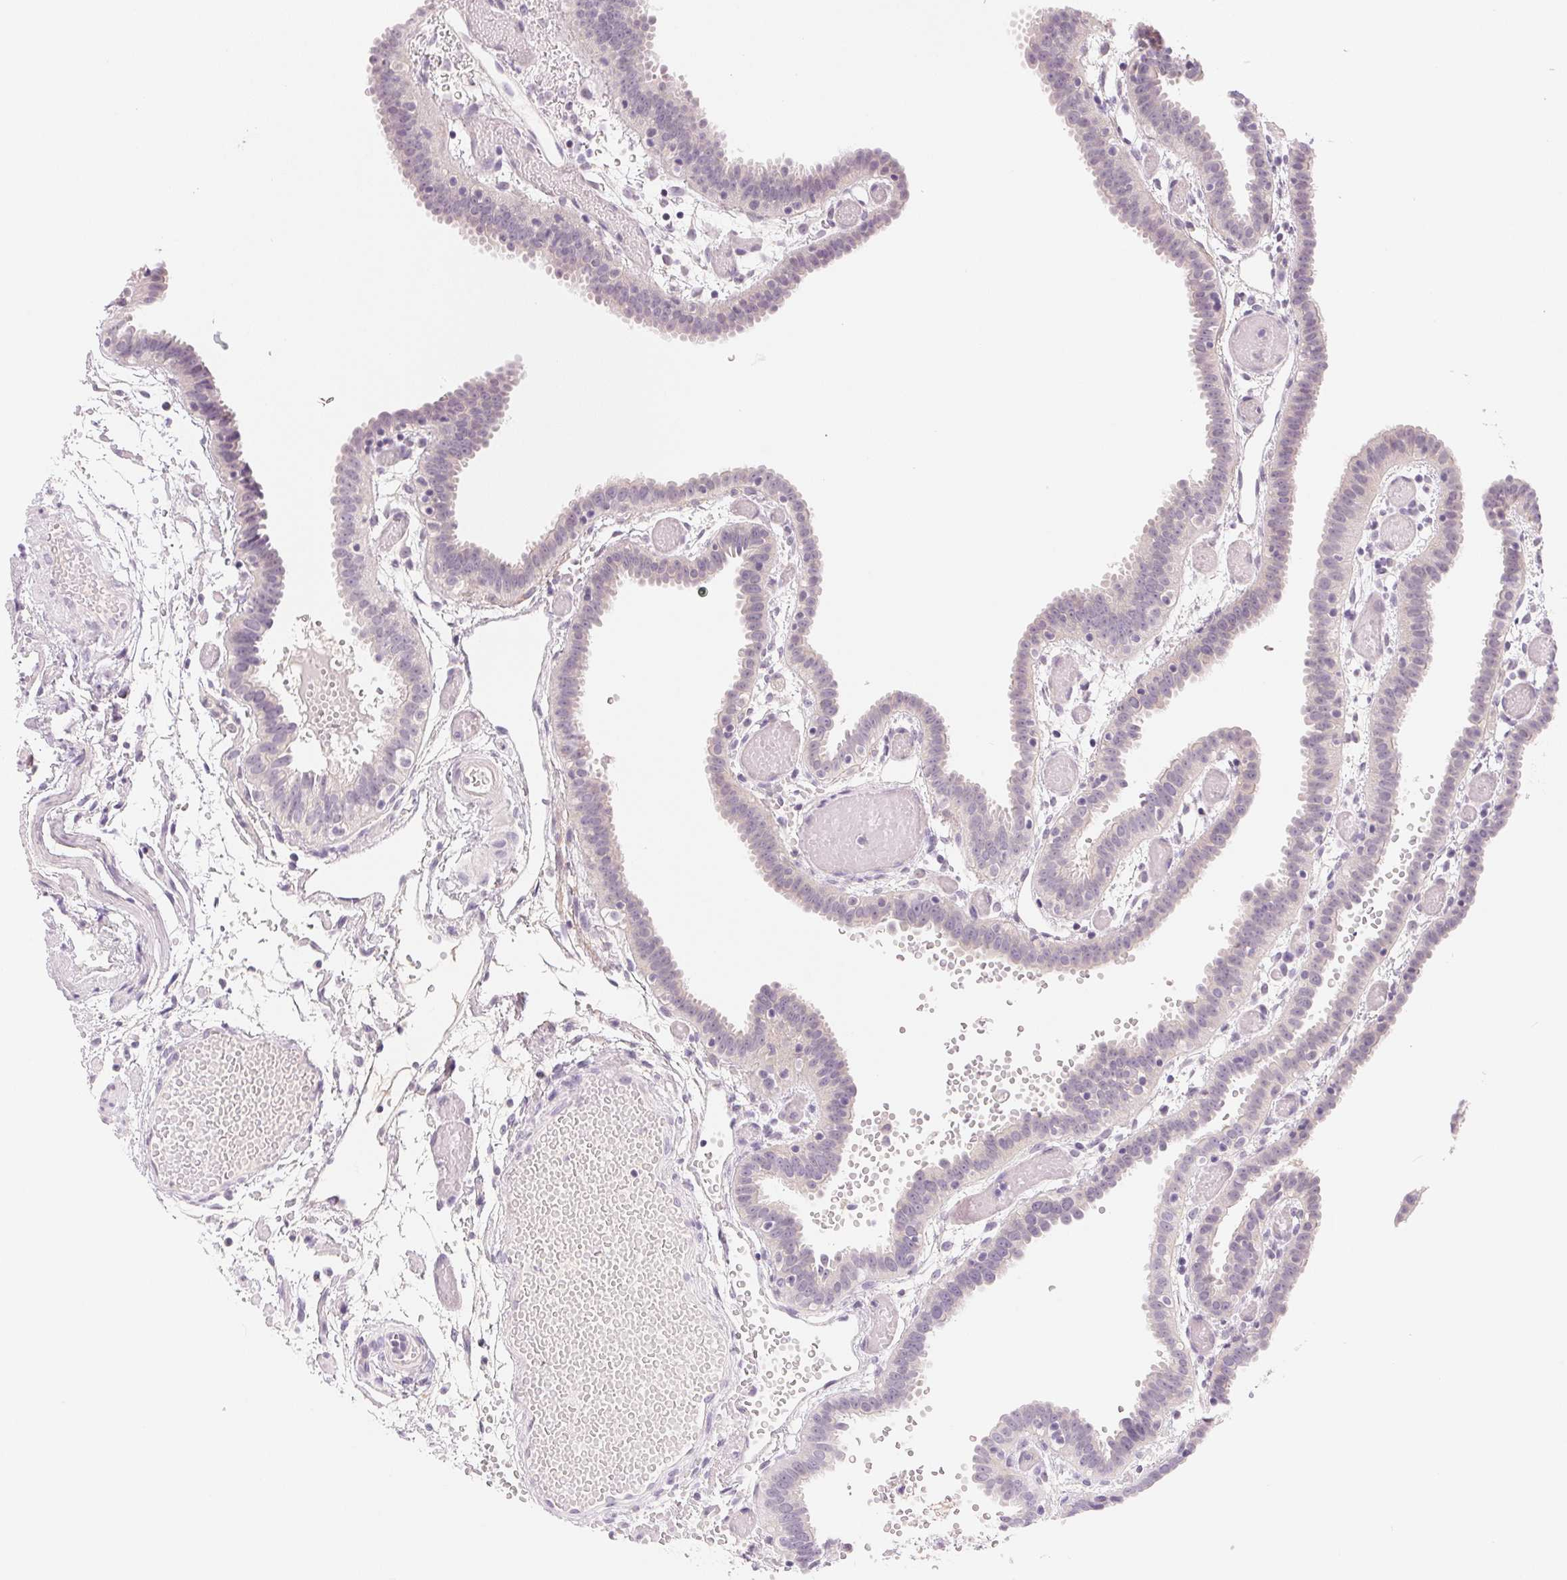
{"staining": {"intensity": "negative", "quantity": "none", "location": "none"}, "tissue": "fallopian tube", "cell_type": "Glandular cells", "image_type": "normal", "snomed": [{"axis": "morphology", "description": "Normal tissue, NOS"}, {"axis": "topography", "description": "Fallopian tube"}], "caption": "This is an immunohistochemistry (IHC) micrograph of normal fallopian tube. There is no expression in glandular cells.", "gene": "MCOLN3", "patient": {"sex": "female", "age": 37}}